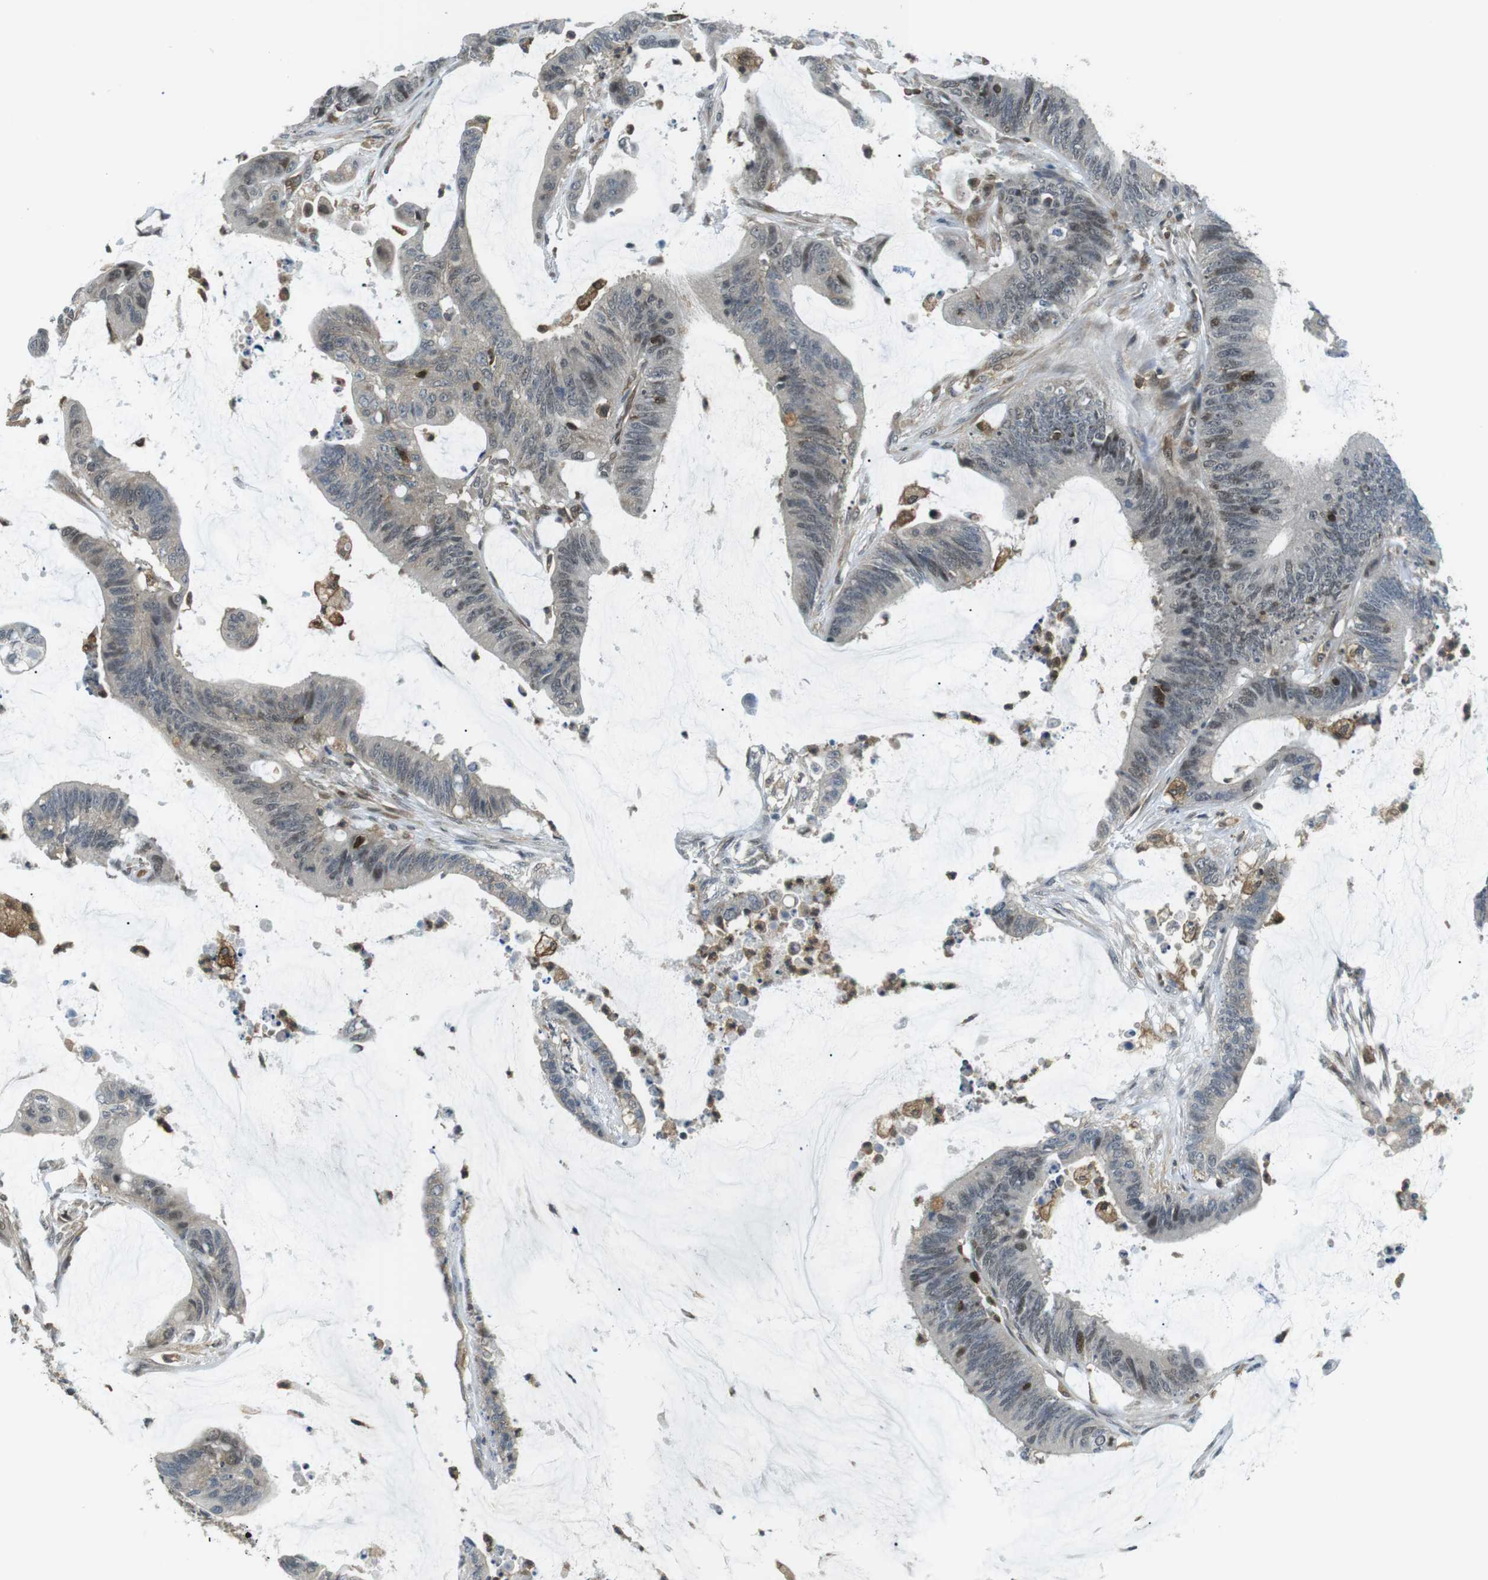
{"staining": {"intensity": "weak", "quantity": "<25%", "location": "nuclear"}, "tissue": "colorectal cancer", "cell_type": "Tumor cells", "image_type": "cancer", "snomed": [{"axis": "morphology", "description": "Adenocarcinoma, NOS"}, {"axis": "topography", "description": "Rectum"}], "caption": "Tumor cells are negative for brown protein staining in colorectal adenocarcinoma.", "gene": "STK10", "patient": {"sex": "female", "age": 66}}